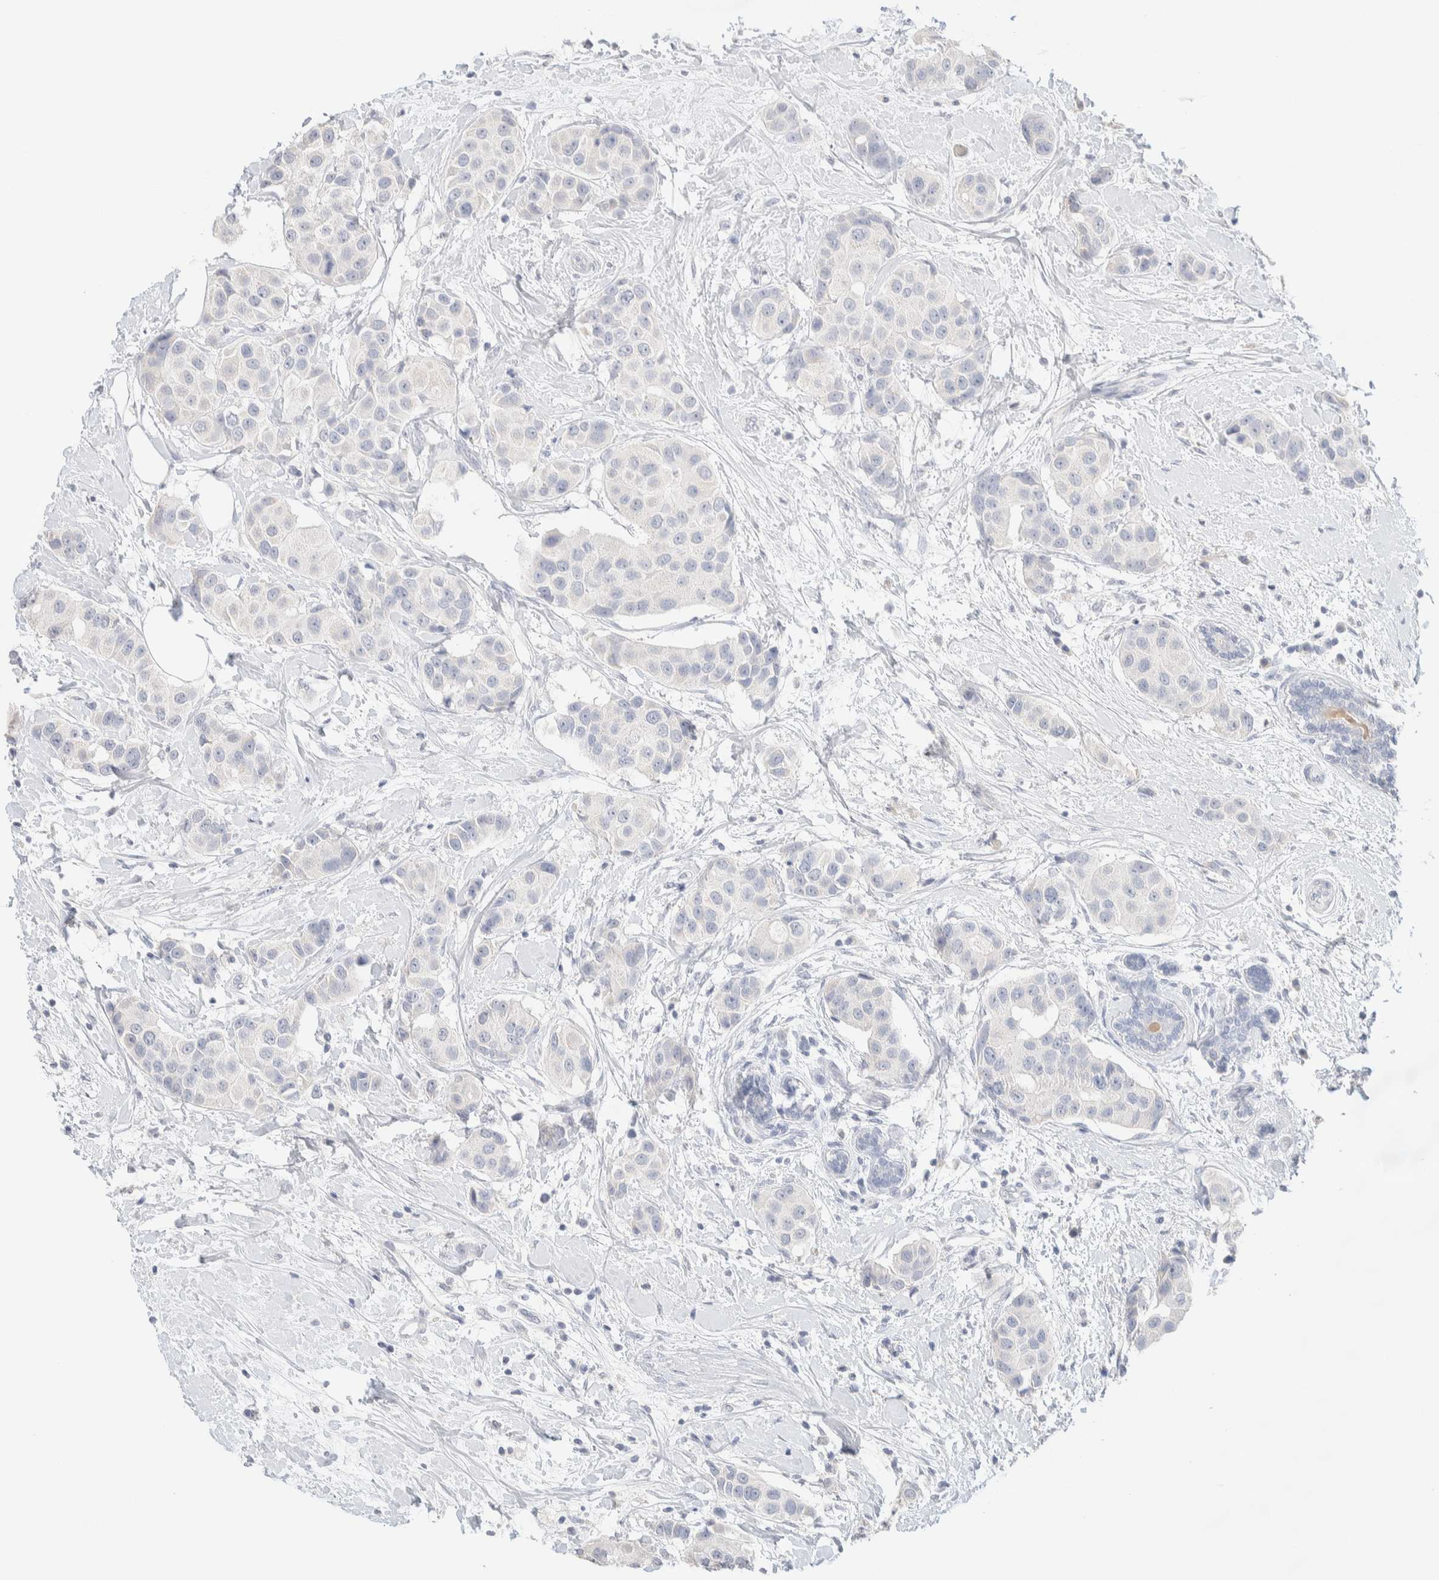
{"staining": {"intensity": "negative", "quantity": "none", "location": "none"}, "tissue": "breast cancer", "cell_type": "Tumor cells", "image_type": "cancer", "snomed": [{"axis": "morphology", "description": "Normal tissue, NOS"}, {"axis": "morphology", "description": "Duct carcinoma"}, {"axis": "topography", "description": "Breast"}], "caption": "Breast infiltrating ductal carcinoma was stained to show a protein in brown. There is no significant staining in tumor cells.", "gene": "RIDA", "patient": {"sex": "female", "age": 39}}